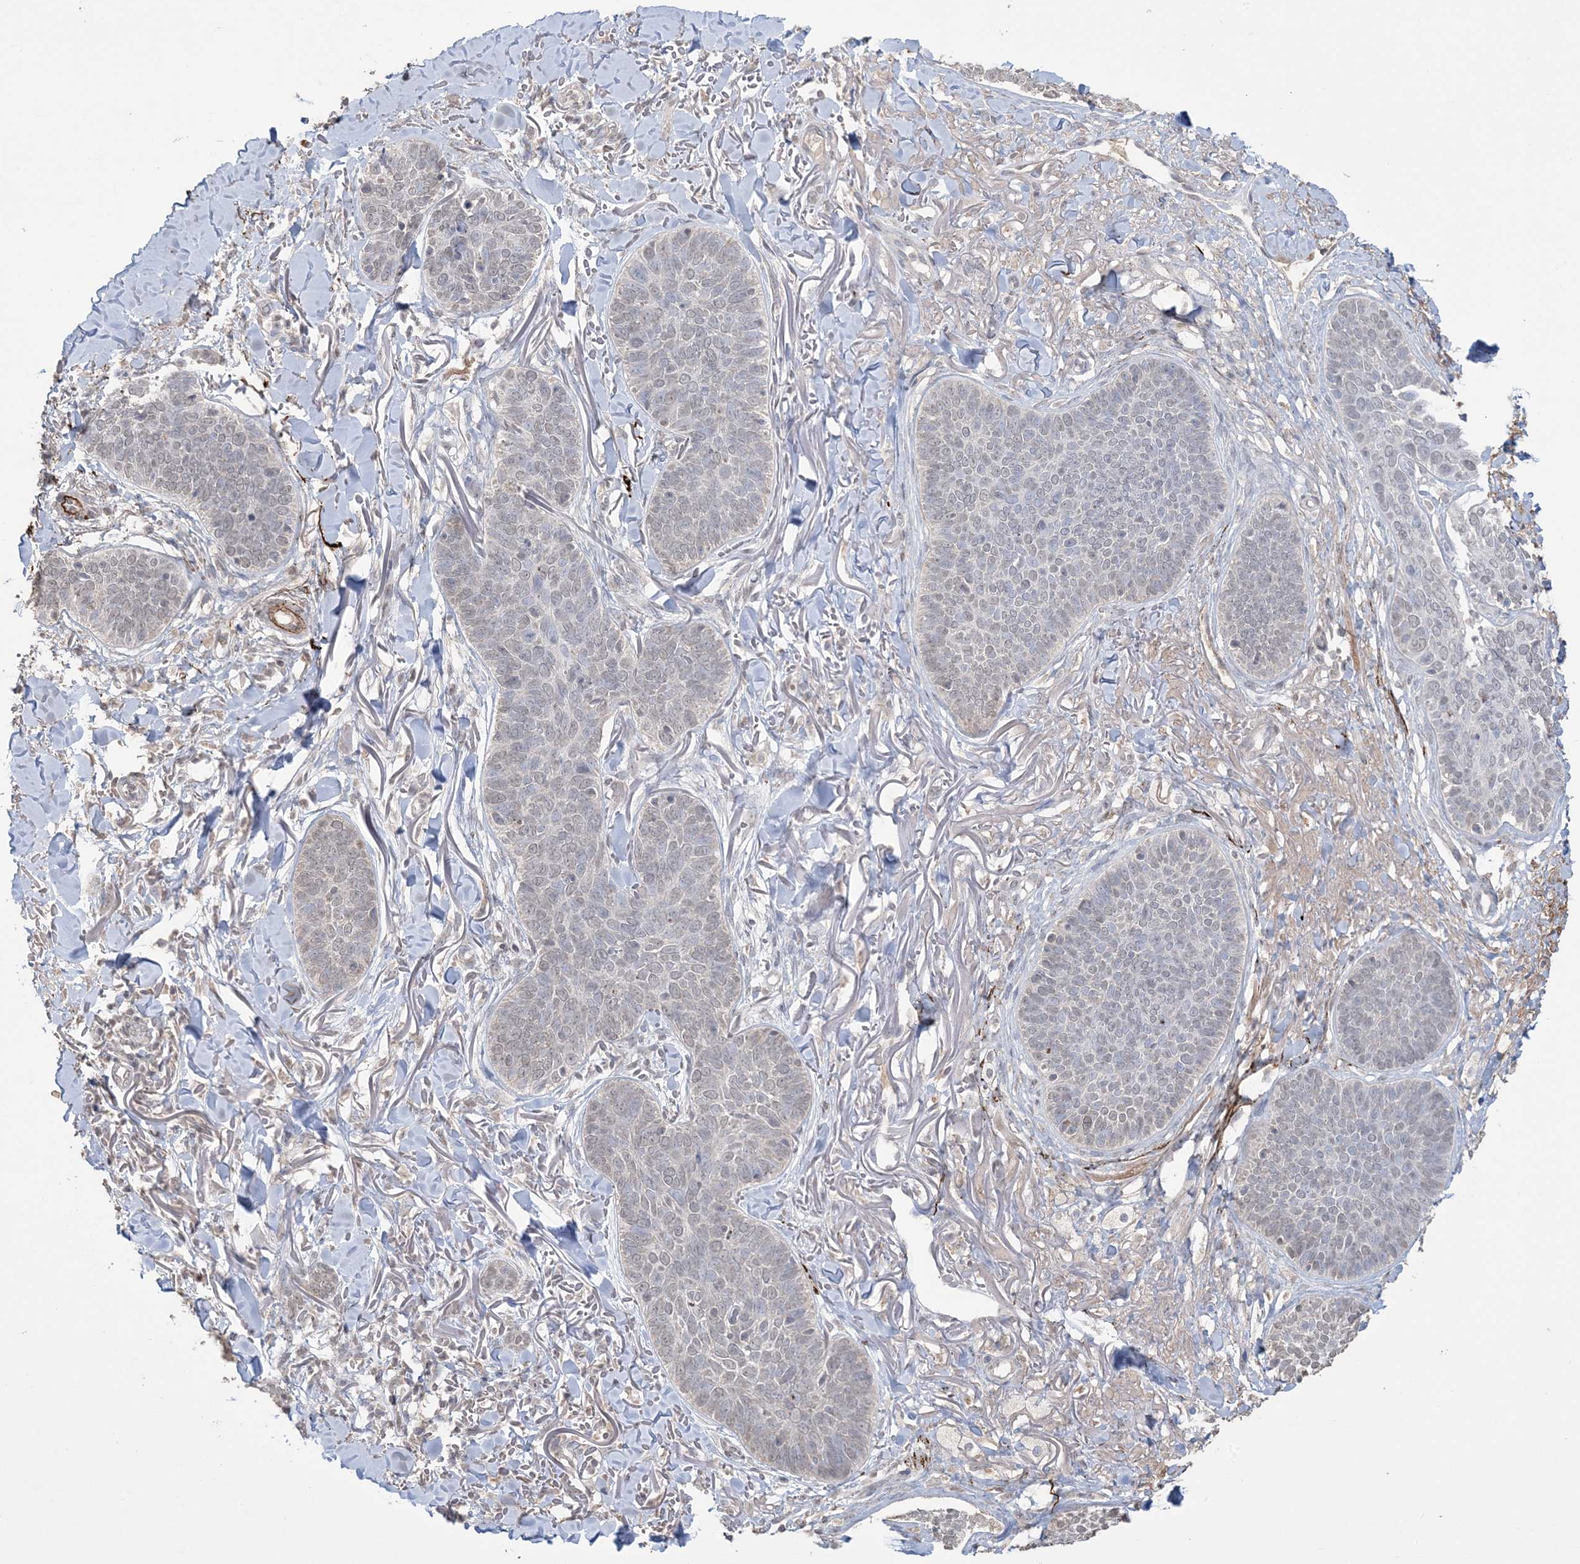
{"staining": {"intensity": "negative", "quantity": "none", "location": "none"}, "tissue": "skin cancer", "cell_type": "Tumor cells", "image_type": "cancer", "snomed": [{"axis": "morphology", "description": "Basal cell carcinoma"}, {"axis": "topography", "description": "Skin"}], "caption": "The IHC image has no significant expression in tumor cells of skin basal cell carcinoma tissue.", "gene": "XRN1", "patient": {"sex": "male", "age": 85}}